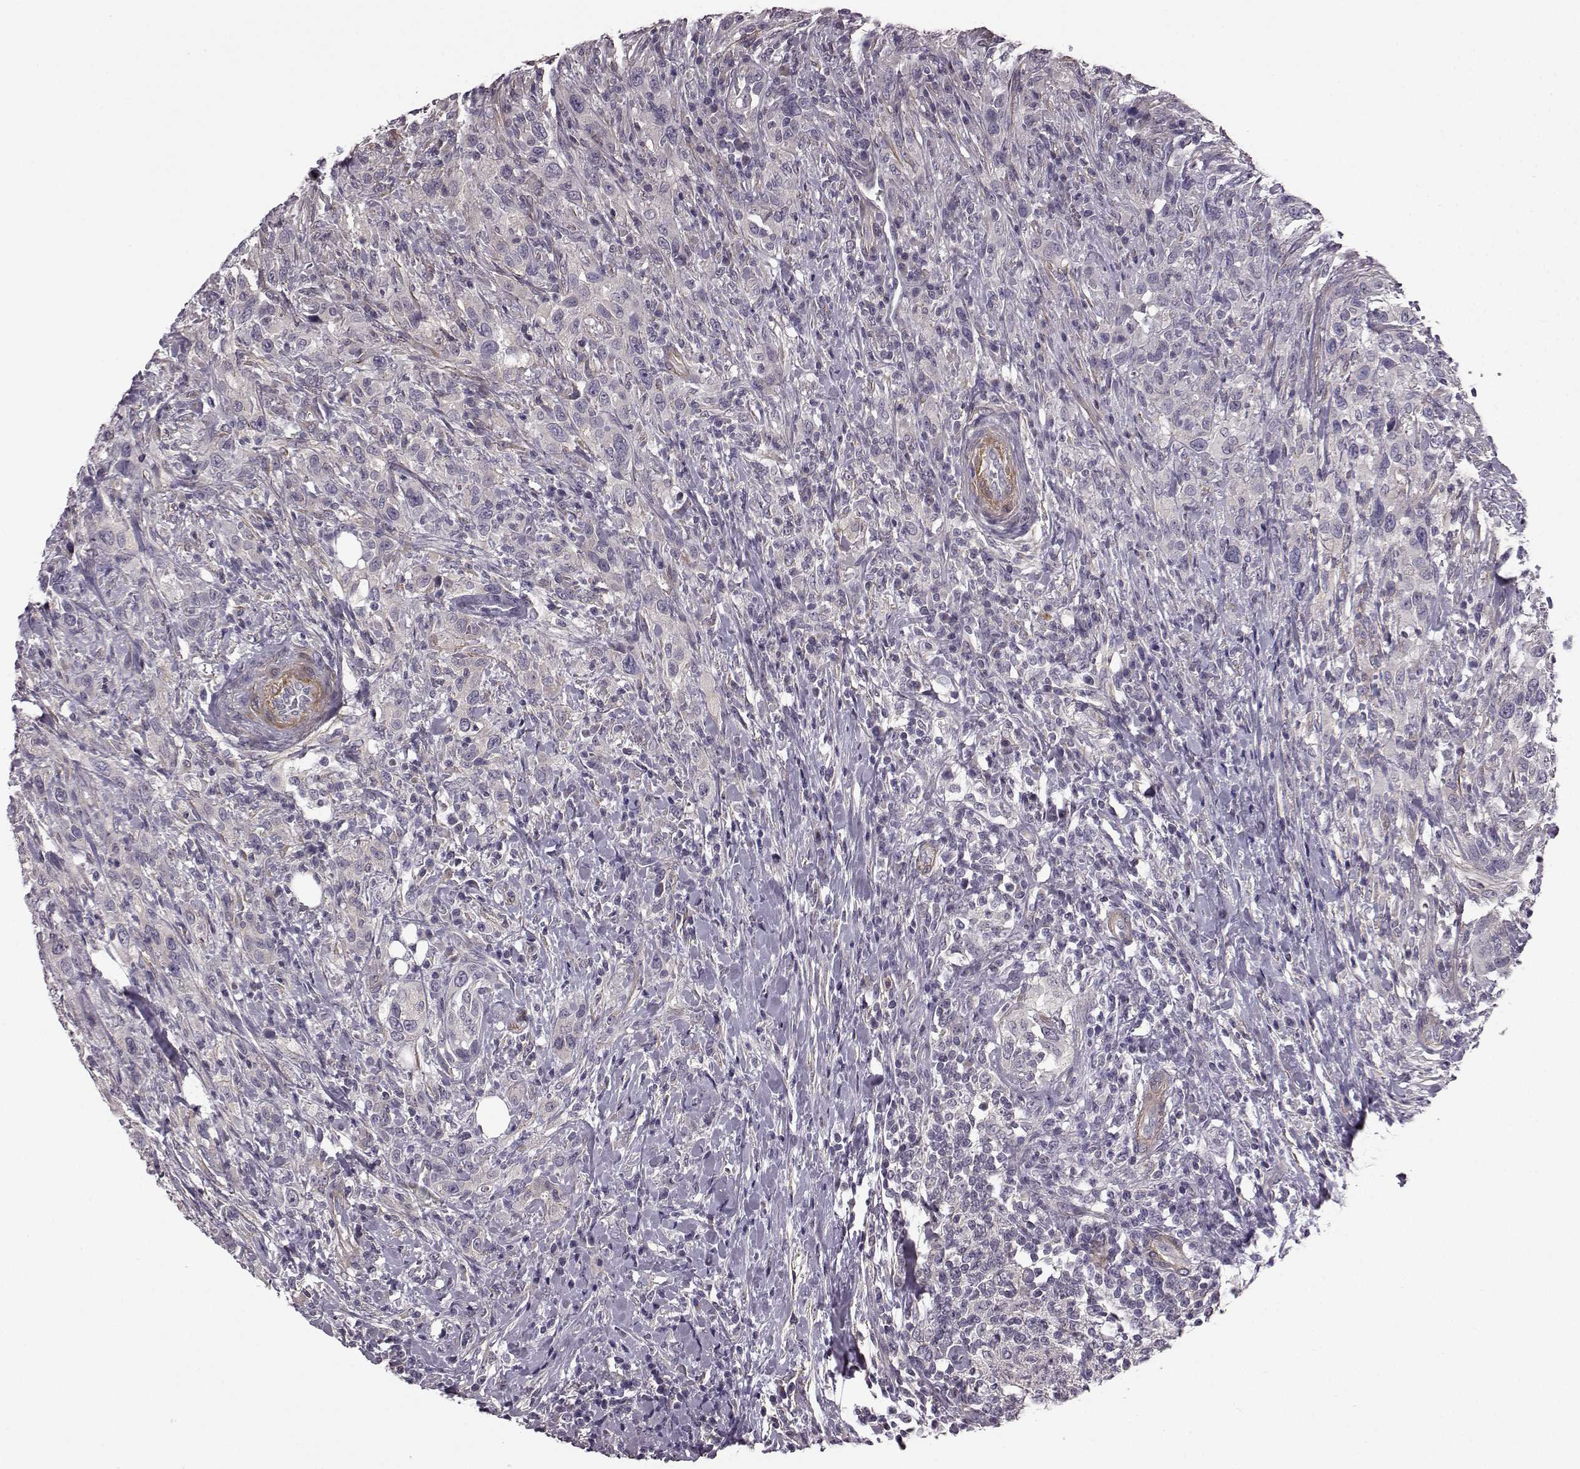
{"staining": {"intensity": "negative", "quantity": "none", "location": "none"}, "tissue": "urothelial cancer", "cell_type": "Tumor cells", "image_type": "cancer", "snomed": [{"axis": "morphology", "description": "Urothelial carcinoma, NOS"}, {"axis": "morphology", "description": "Urothelial carcinoma, High grade"}, {"axis": "topography", "description": "Urinary bladder"}], "caption": "The histopathology image shows no significant positivity in tumor cells of urothelial cancer.", "gene": "GRK1", "patient": {"sex": "female", "age": 64}}